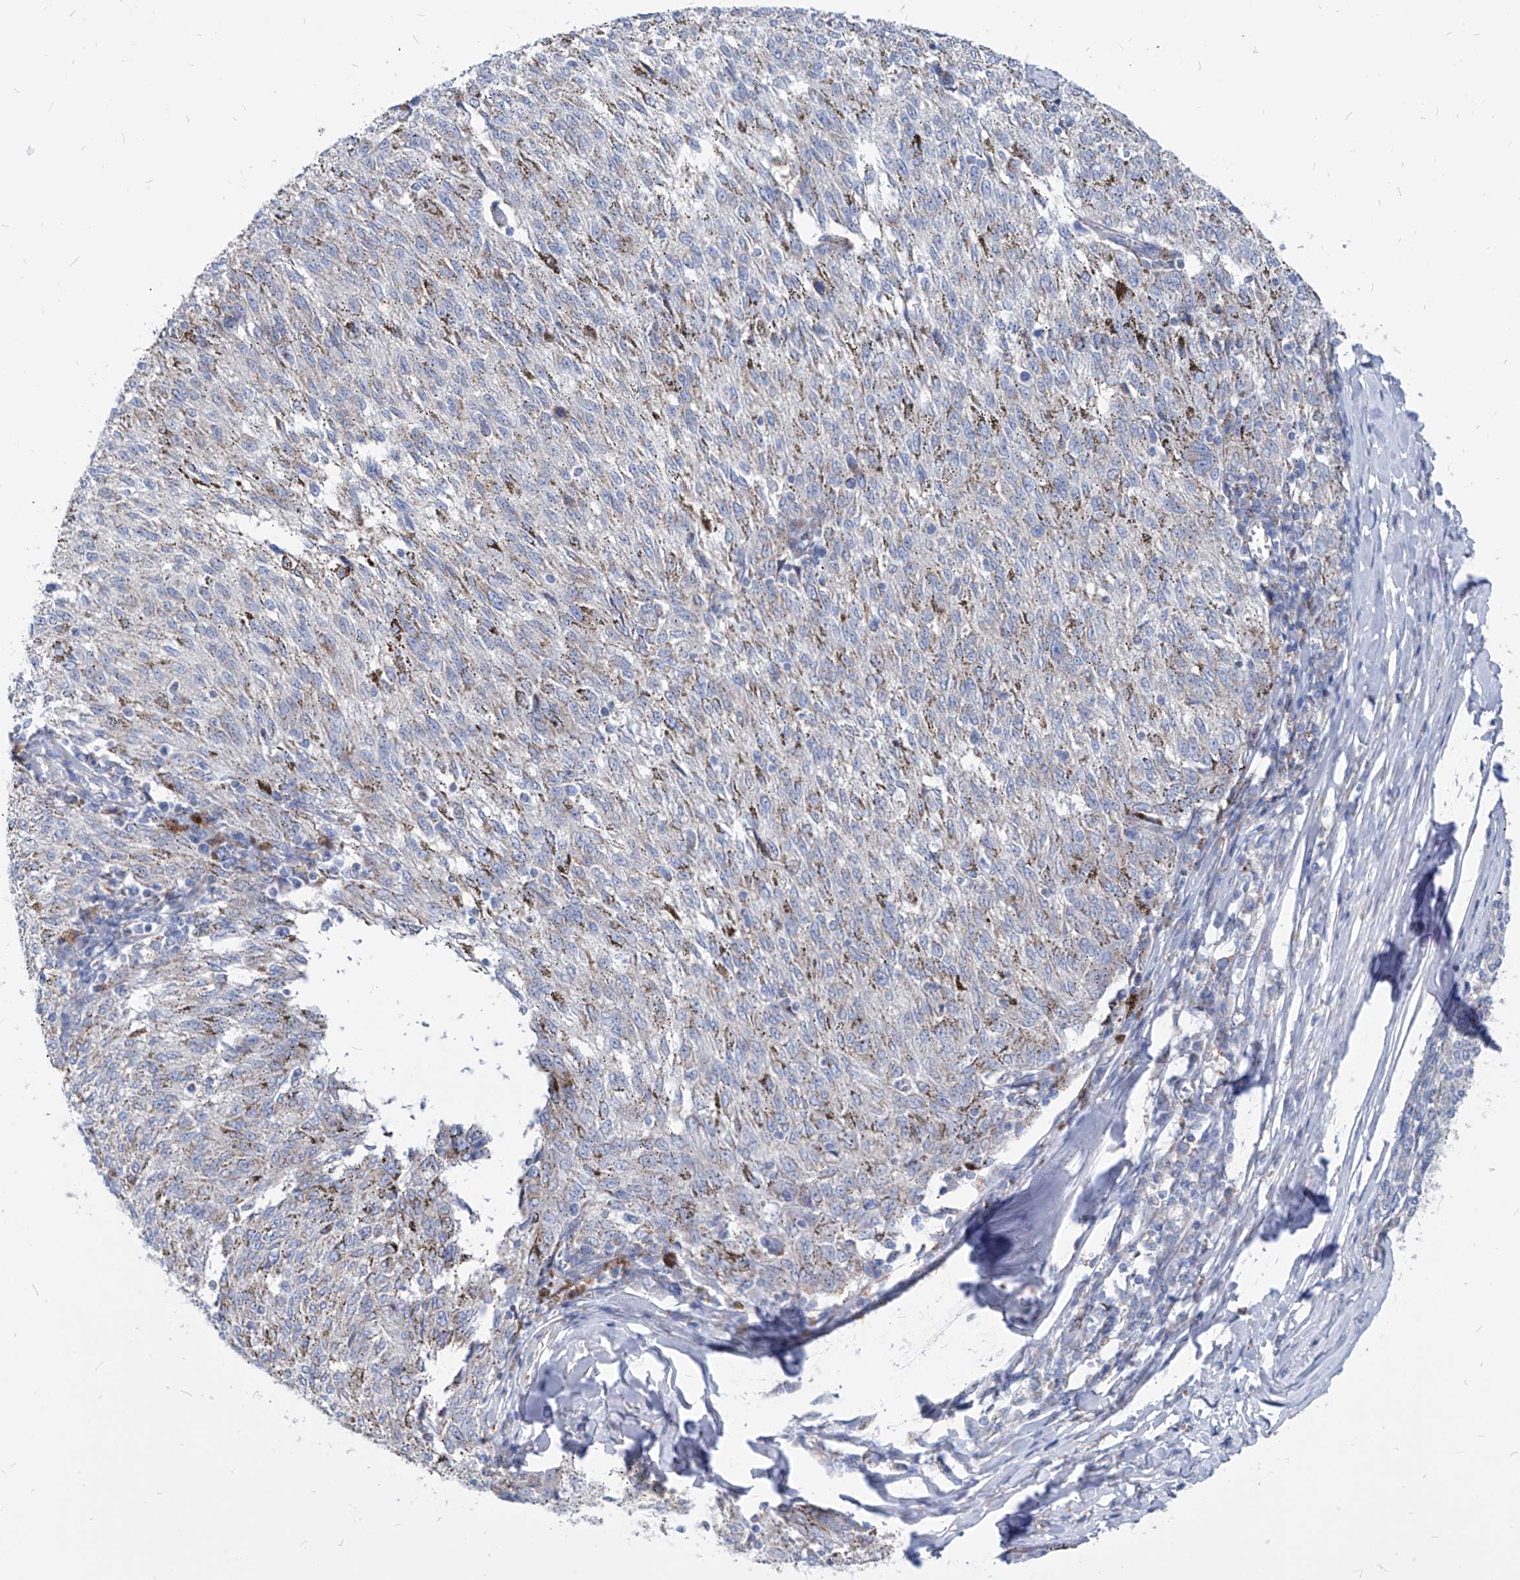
{"staining": {"intensity": "negative", "quantity": "none", "location": "none"}, "tissue": "melanoma", "cell_type": "Tumor cells", "image_type": "cancer", "snomed": [{"axis": "morphology", "description": "Malignant melanoma, NOS"}, {"axis": "topography", "description": "Skin"}], "caption": "The image reveals no significant expression in tumor cells of melanoma.", "gene": "AGPS", "patient": {"sex": "female", "age": 72}}